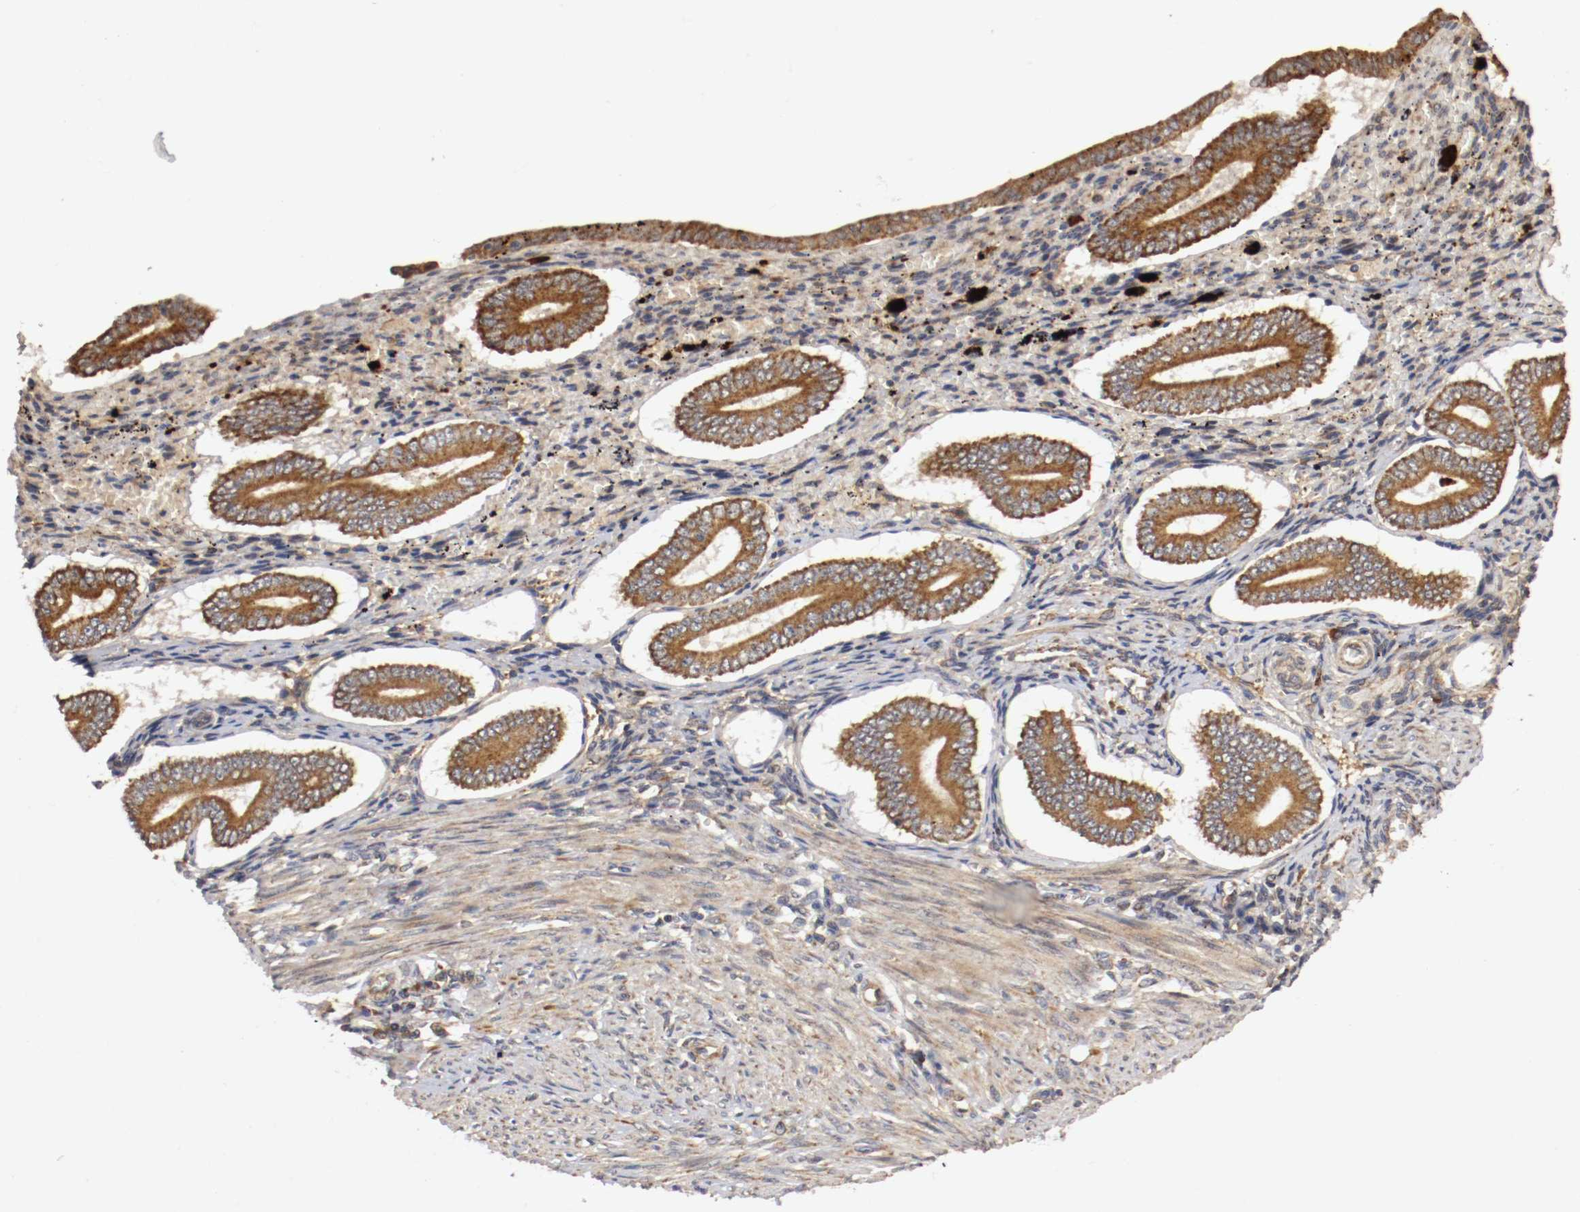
{"staining": {"intensity": "moderate", "quantity": "25%-75%", "location": "cytoplasmic/membranous"}, "tissue": "endometrium", "cell_type": "Cells in endometrial stroma", "image_type": "normal", "snomed": [{"axis": "morphology", "description": "Normal tissue, NOS"}, {"axis": "topography", "description": "Endometrium"}], "caption": "Approximately 25%-75% of cells in endometrial stroma in benign human endometrium demonstrate moderate cytoplasmic/membranous protein staining as visualized by brown immunohistochemical staining.", "gene": "VEZT", "patient": {"sex": "female", "age": 42}}